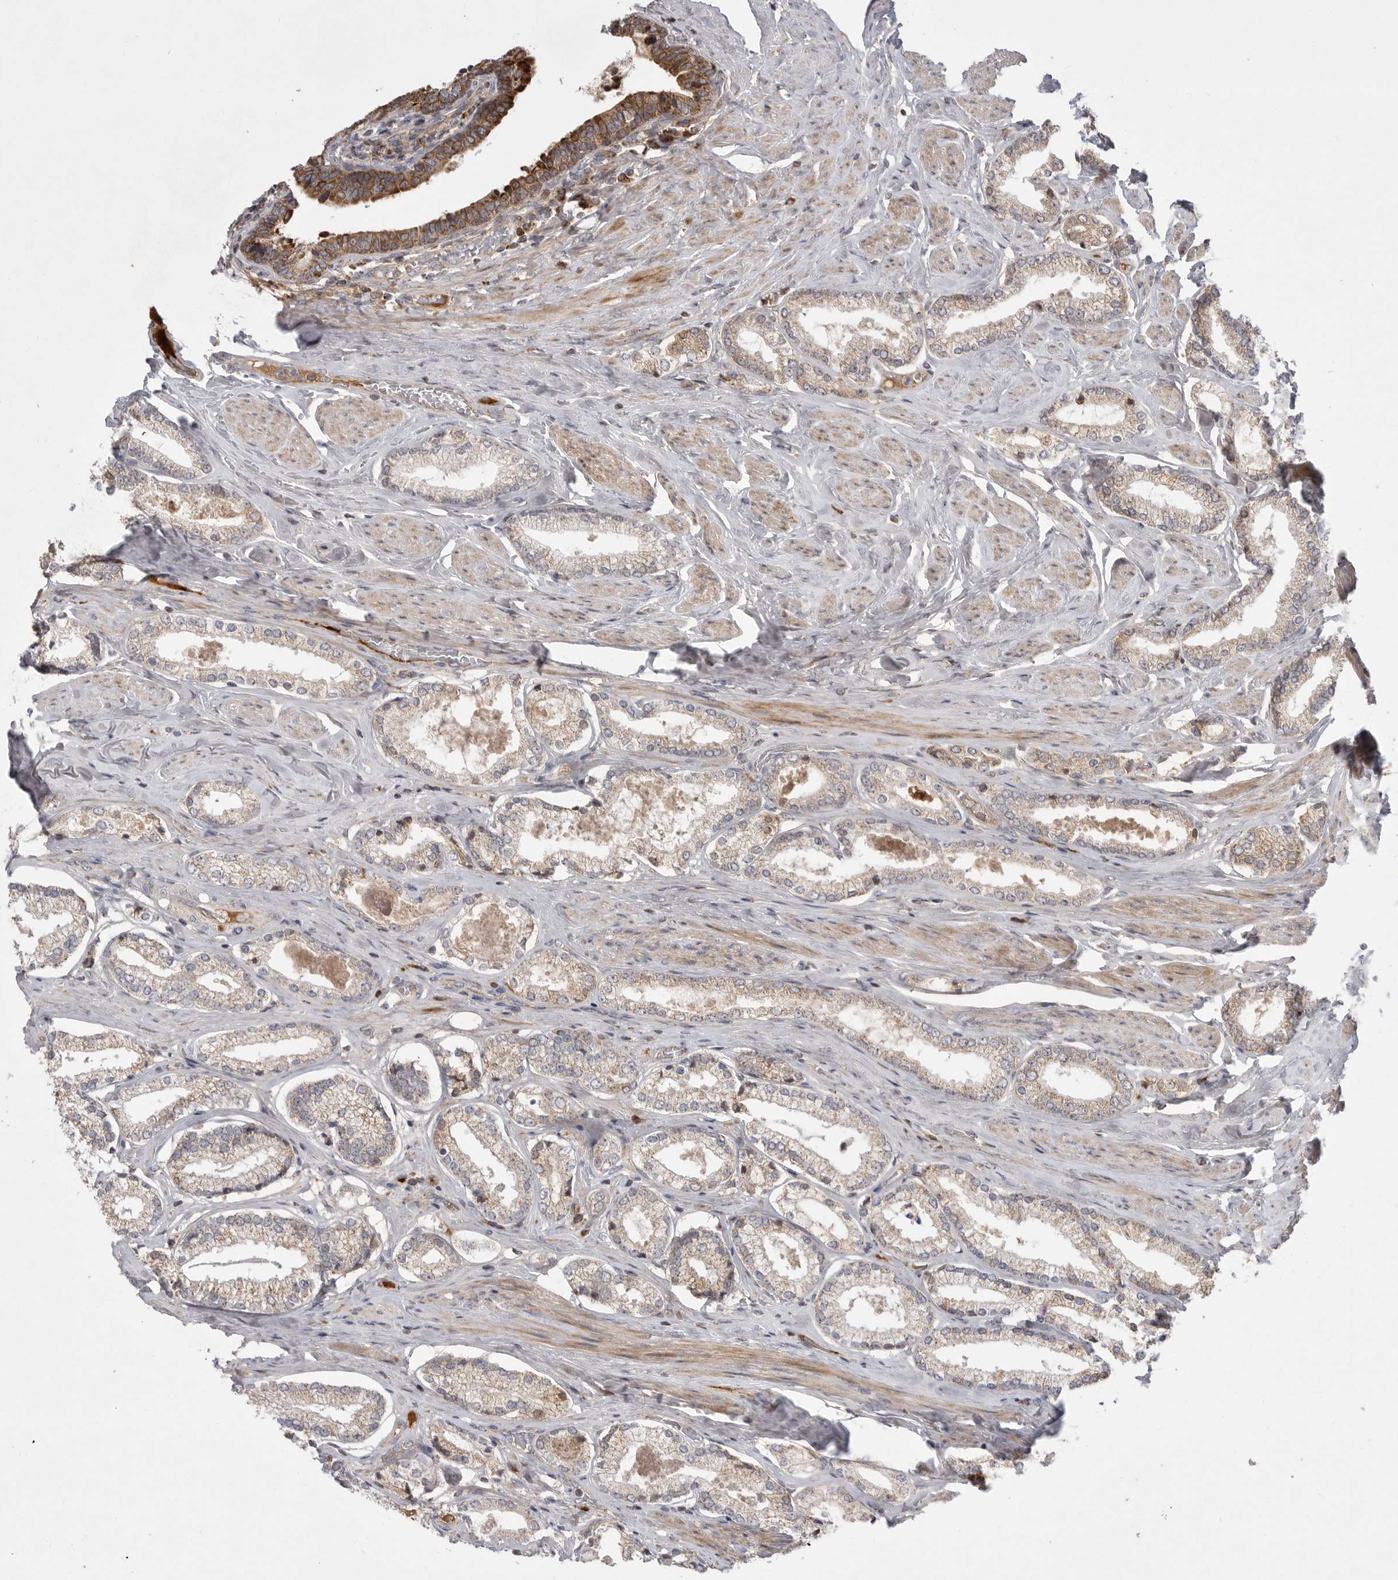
{"staining": {"intensity": "weak", "quantity": "25%-75%", "location": "cytoplasmic/membranous"}, "tissue": "prostate cancer", "cell_type": "Tumor cells", "image_type": "cancer", "snomed": [{"axis": "morphology", "description": "Adenocarcinoma, Low grade"}, {"axis": "topography", "description": "Prostate"}], "caption": "IHC image of neoplastic tissue: prostate adenocarcinoma (low-grade) stained using IHC displays low levels of weak protein expression localized specifically in the cytoplasmic/membranous of tumor cells, appearing as a cytoplasmic/membranous brown color.", "gene": "KYAT3", "patient": {"sex": "male", "age": 71}}